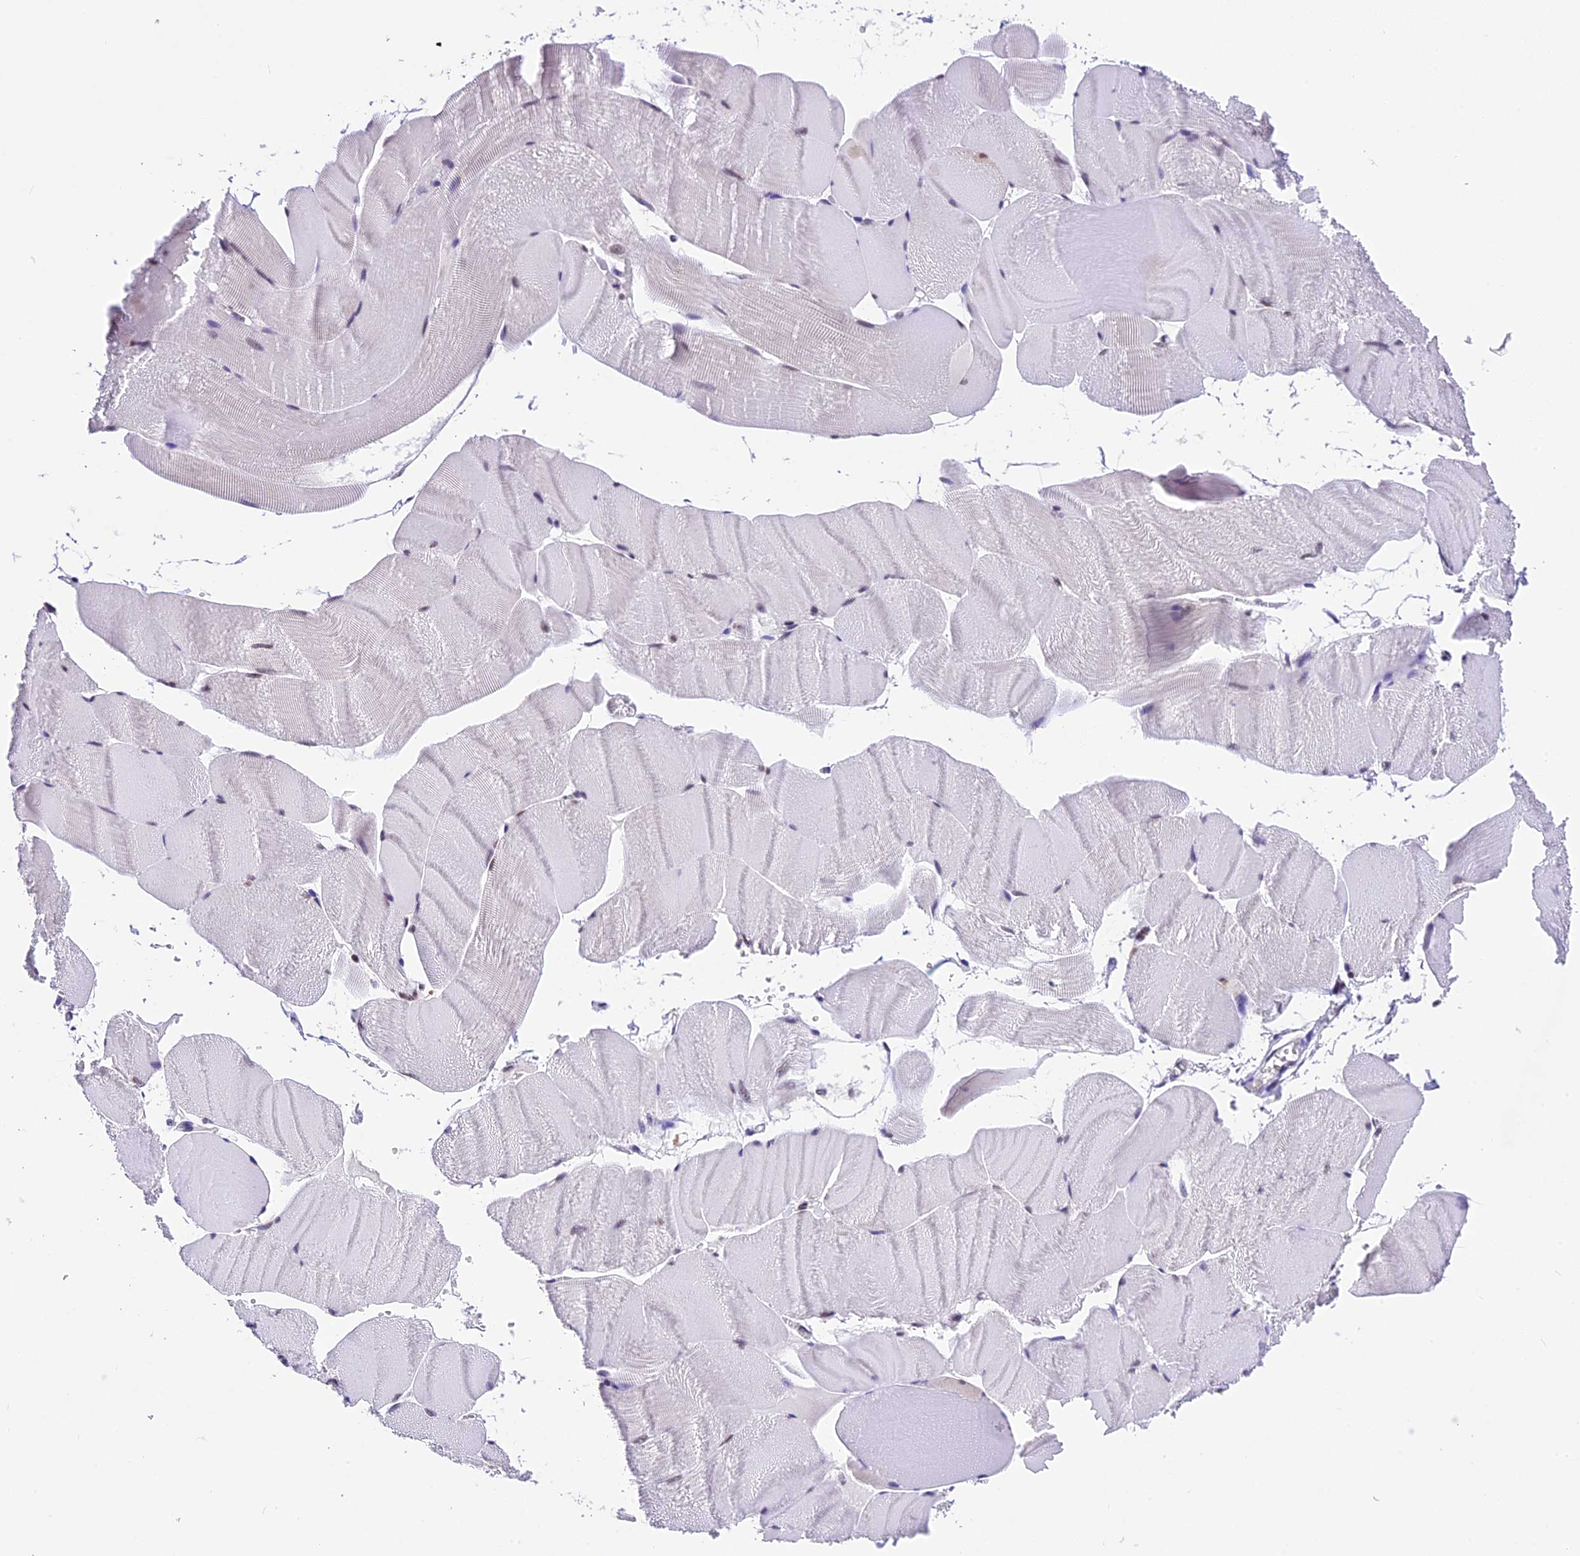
{"staining": {"intensity": "negative", "quantity": "none", "location": "none"}, "tissue": "skeletal muscle", "cell_type": "Myocytes", "image_type": "normal", "snomed": [{"axis": "morphology", "description": "Normal tissue, NOS"}, {"axis": "morphology", "description": "Basal cell carcinoma"}, {"axis": "topography", "description": "Skeletal muscle"}], "caption": "DAB (3,3'-diaminobenzidine) immunohistochemical staining of unremarkable human skeletal muscle displays no significant staining in myocytes.", "gene": "CARS2", "patient": {"sex": "female", "age": 64}}